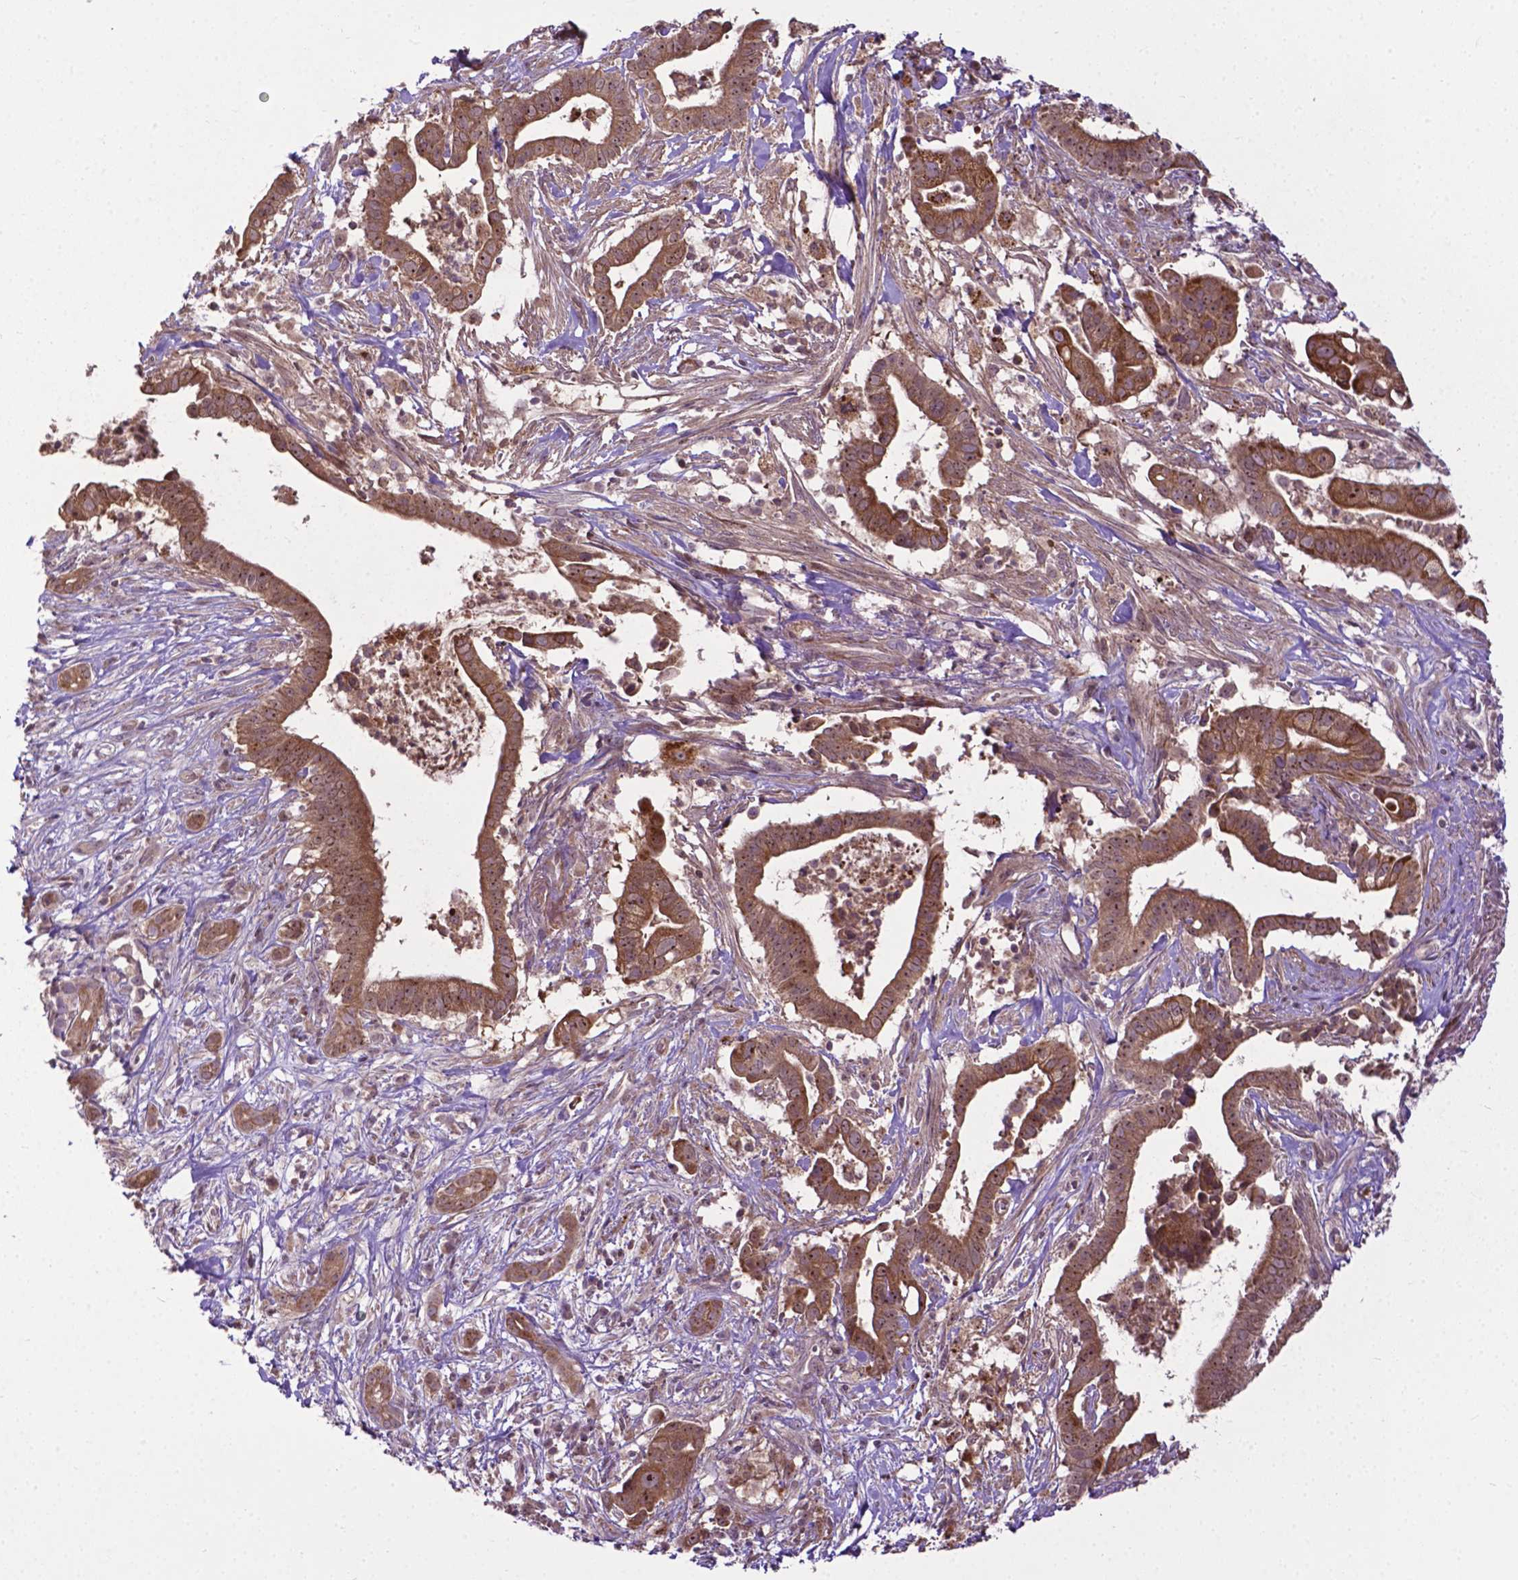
{"staining": {"intensity": "strong", "quantity": ">75%", "location": "cytoplasmic/membranous"}, "tissue": "pancreatic cancer", "cell_type": "Tumor cells", "image_type": "cancer", "snomed": [{"axis": "morphology", "description": "Adenocarcinoma, NOS"}, {"axis": "topography", "description": "Pancreas"}], "caption": "A micrograph of pancreatic cancer stained for a protein exhibits strong cytoplasmic/membranous brown staining in tumor cells.", "gene": "PARP3", "patient": {"sex": "male", "age": 61}}